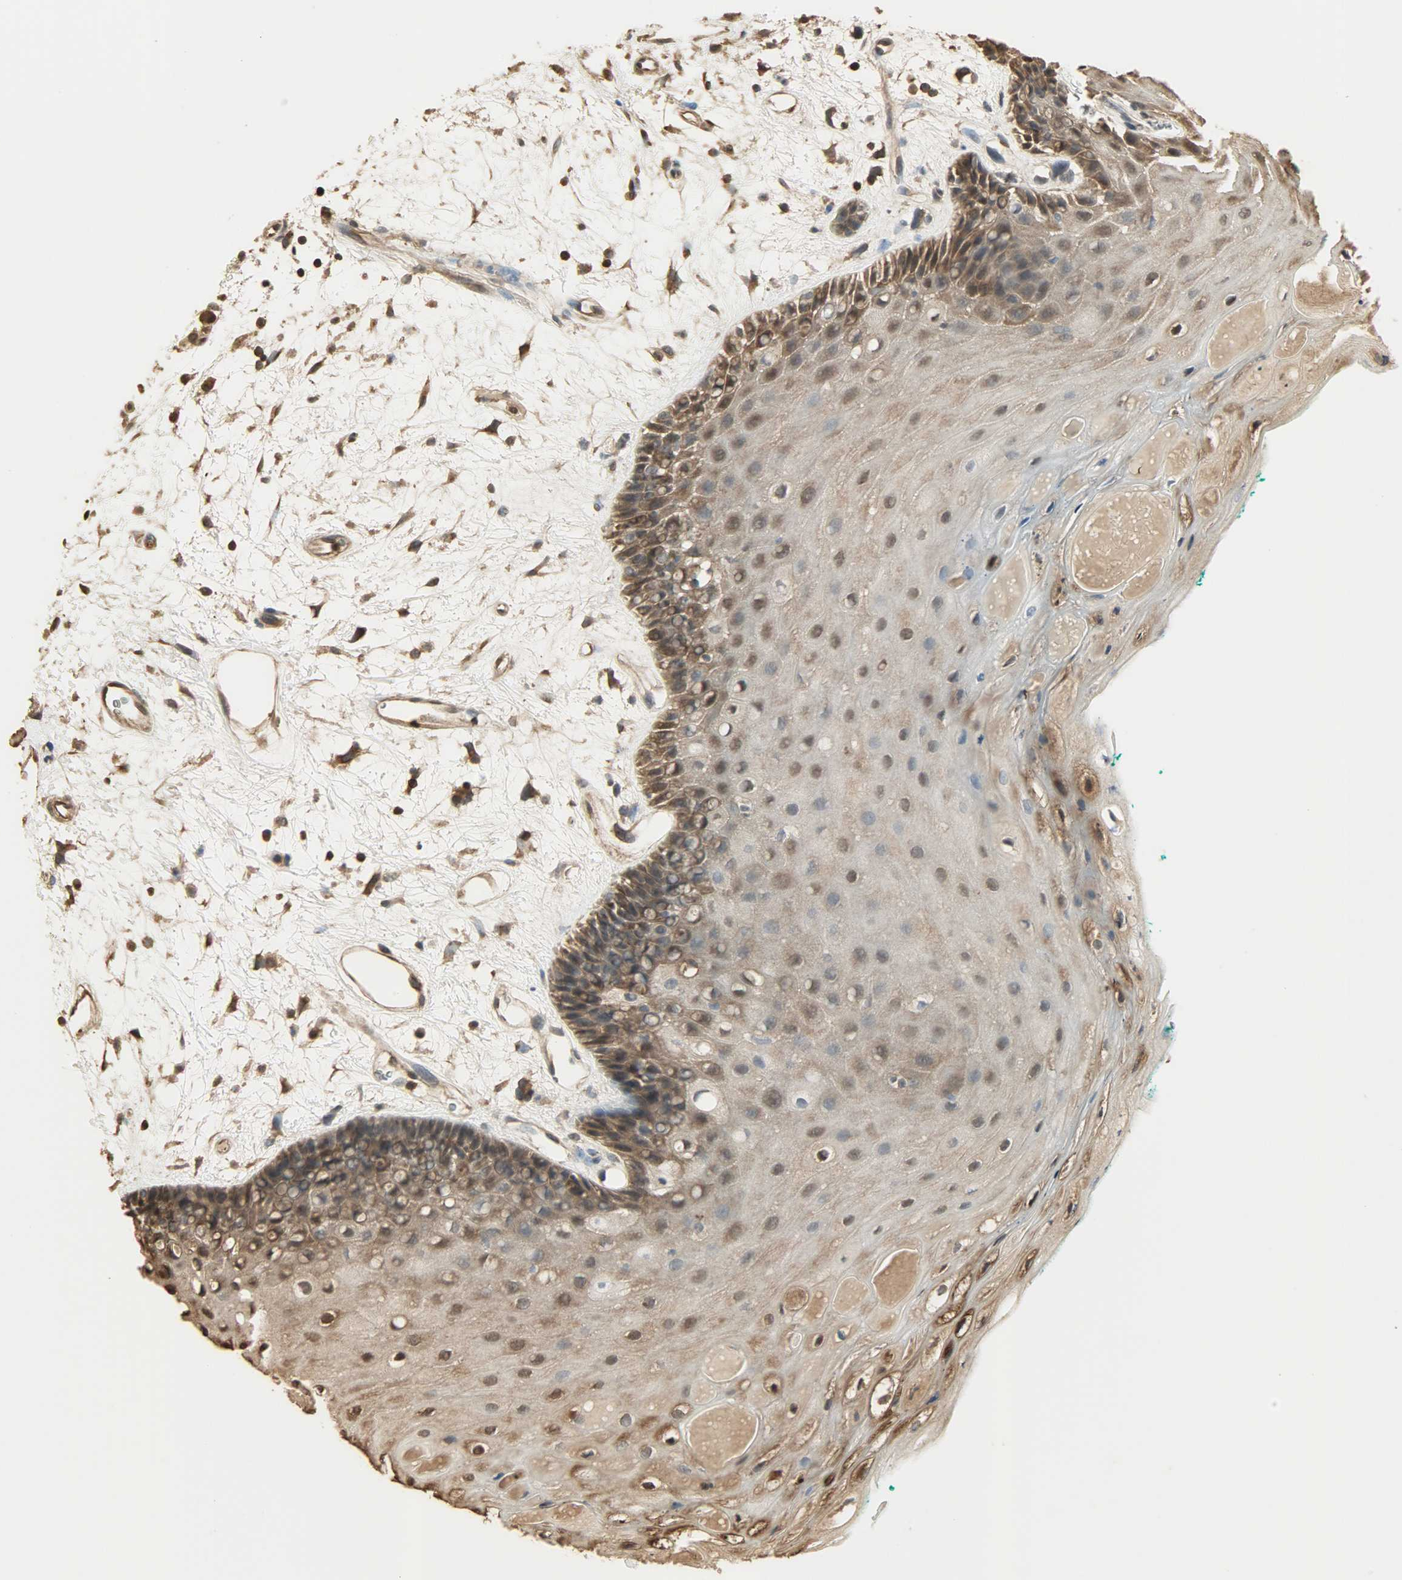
{"staining": {"intensity": "moderate", "quantity": ">75%", "location": "cytoplasmic/membranous,nuclear"}, "tissue": "oral mucosa", "cell_type": "Squamous epithelial cells", "image_type": "normal", "snomed": [{"axis": "morphology", "description": "Normal tissue, NOS"}, {"axis": "morphology", "description": "Squamous cell carcinoma, NOS"}, {"axis": "topography", "description": "Skeletal muscle"}, {"axis": "topography", "description": "Oral tissue"}, {"axis": "topography", "description": "Head-Neck"}], "caption": "About >75% of squamous epithelial cells in normal human oral mucosa demonstrate moderate cytoplasmic/membranous,nuclear protein staining as visualized by brown immunohistochemical staining.", "gene": "YWHAZ", "patient": {"sex": "female", "age": 84}}